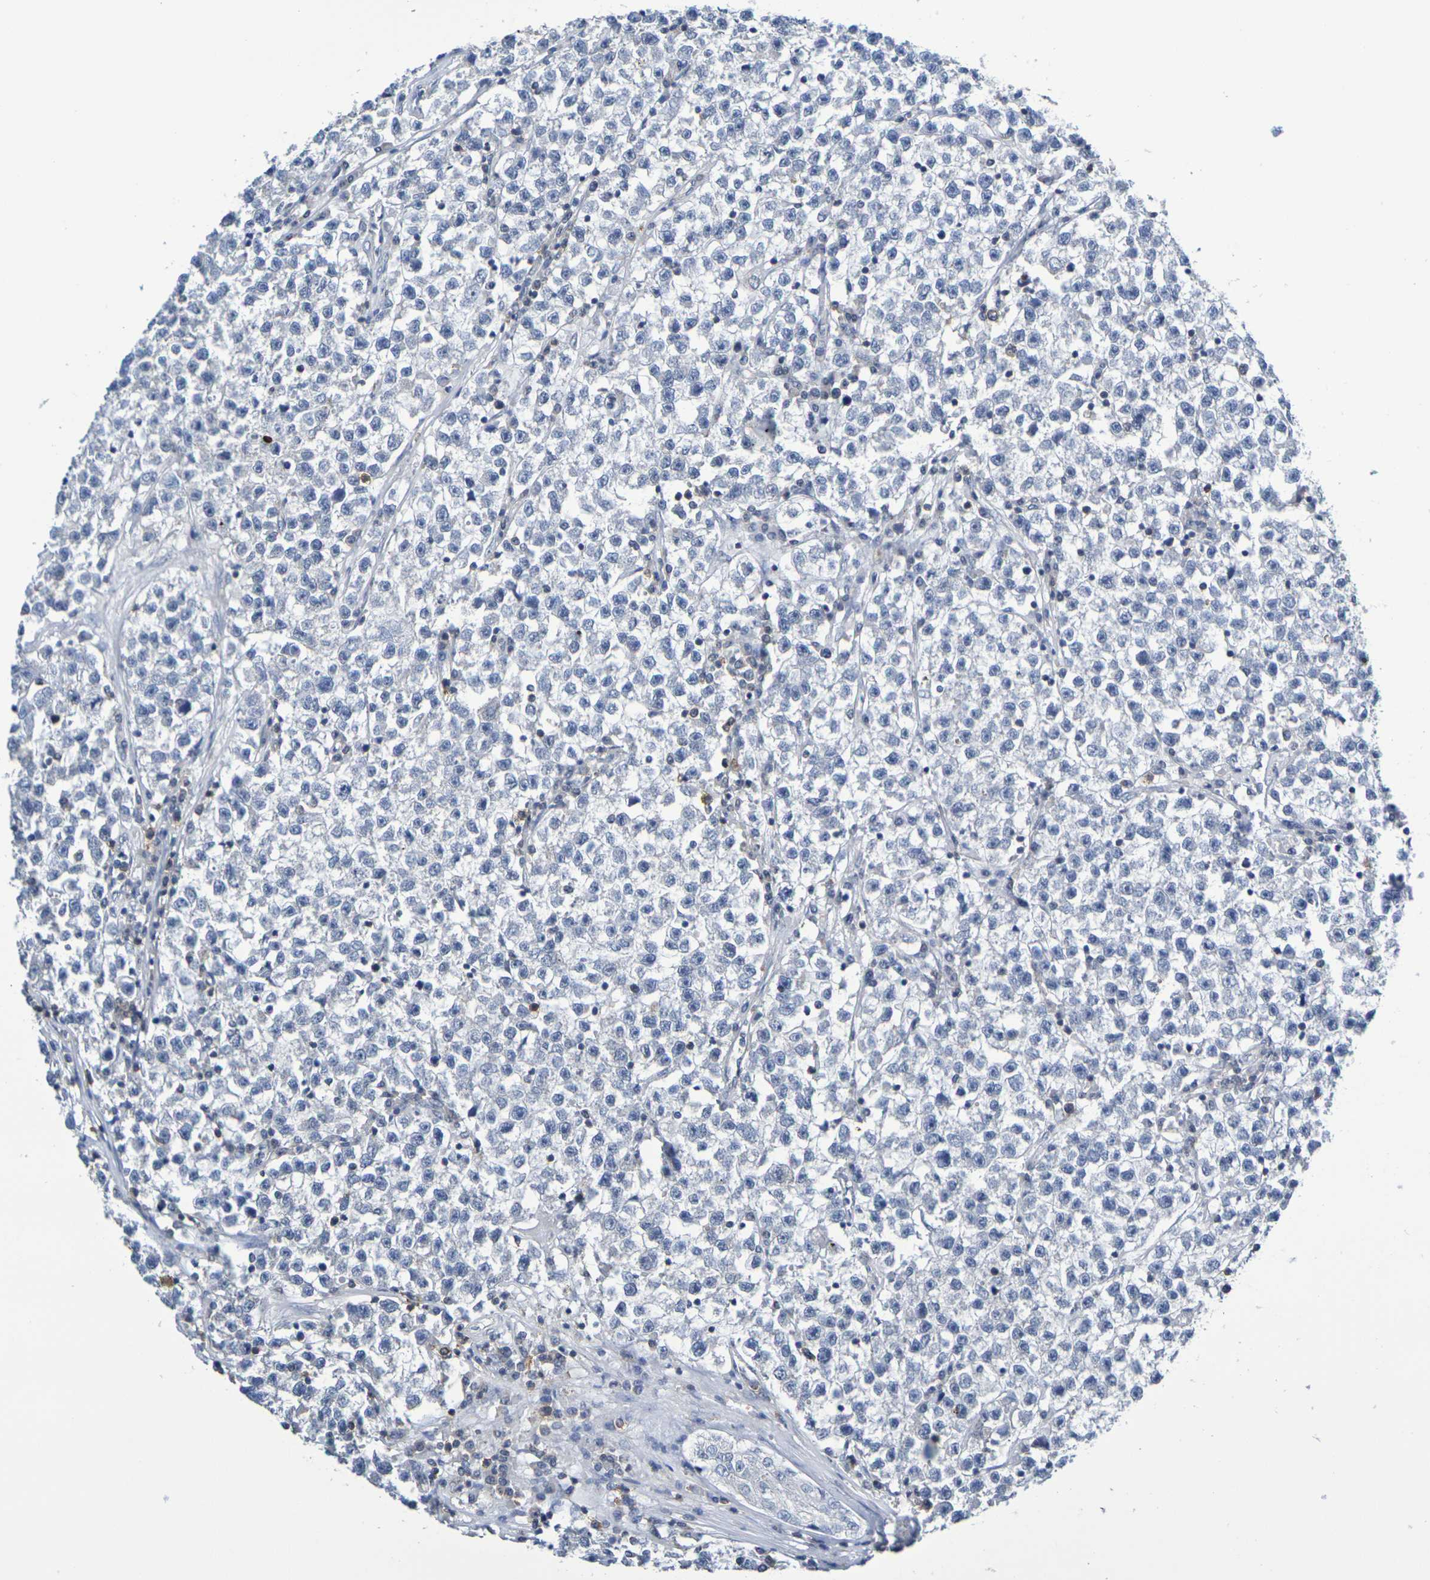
{"staining": {"intensity": "negative", "quantity": "none", "location": "none"}, "tissue": "testis cancer", "cell_type": "Tumor cells", "image_type": "cancer", "snomed": [{"axis": "morphology", "description": "Seminoma, NOS"}, {"axis": "topography", "description": "Testis"}], "caption": "The histopathology image exhibits no significant positivity in tumor cells of testis cancer. (DAB immunohistochemistry with hematoxylin counter stain).", "gene": "CHRNB1", "patient": {"sex": "male", "age": 22}}